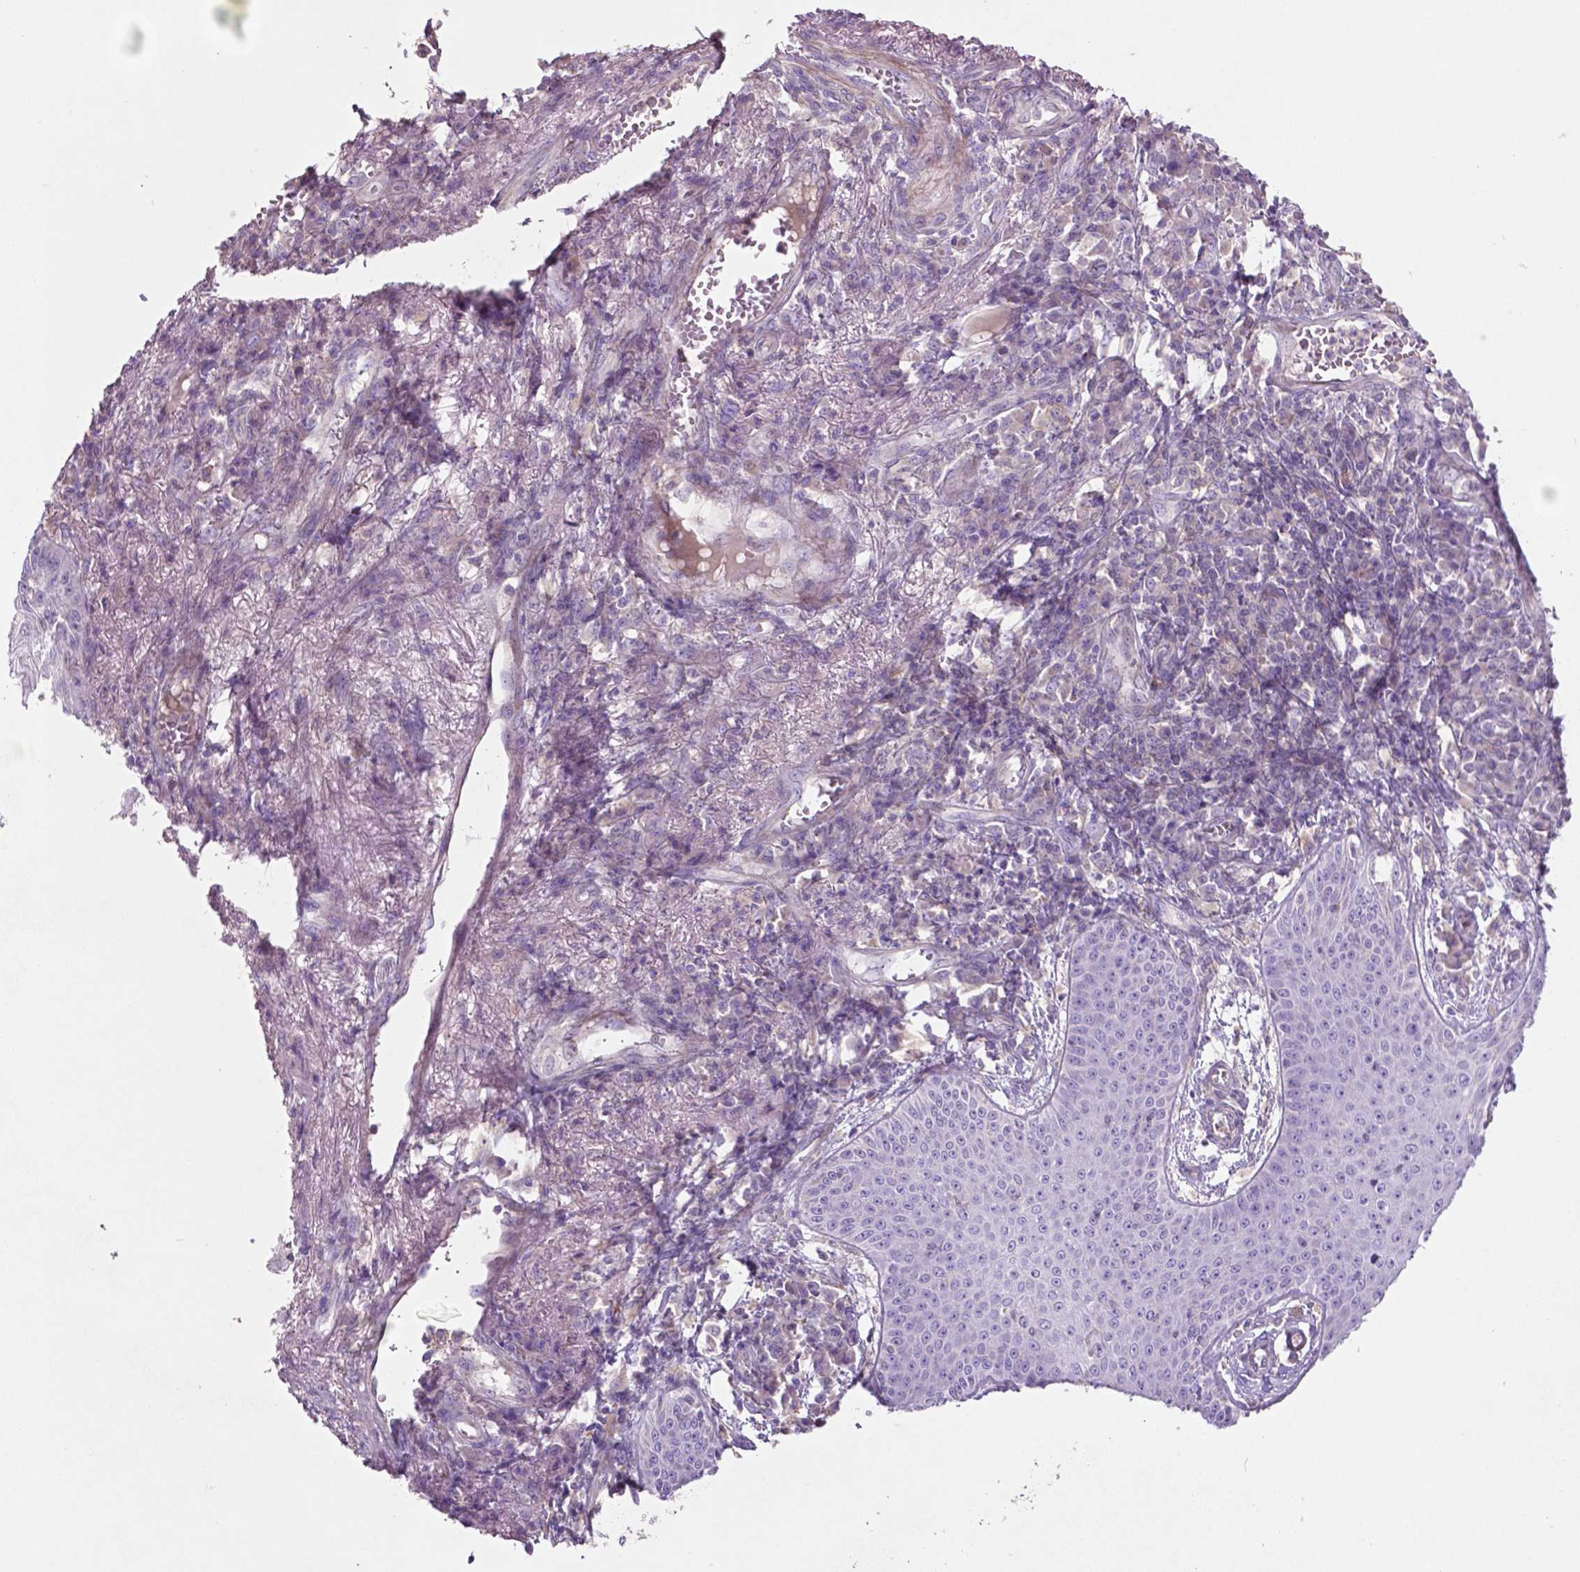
{"staining": {"intensity": "negative", "quantity": "none", "location": "none"}, "tissue": "skin cancer", "cell_type": "Tumor cells", "image_type": "cancer", "snomed": [{"axis": "morphology", "description": "Squamous cell carcinoma, NOS"}, {"axis": "topography", "description": "Skin"}], "caption": "IHC micrograph of neoplastic tissue: human skin cancer (squamous cell carcinoma) stained with DAB (3,3'-diaminobenzidine) reveals no significant protein staining in tumor cells. Brightfield microscopy of immunohistochemistry stained with DAB (3,3'-diaminobenzidine) (brown) and hematoxylin (blue), captured at high magnification.", "gene": "BMP4", "patient": {"sex": "male", "age": 70}}